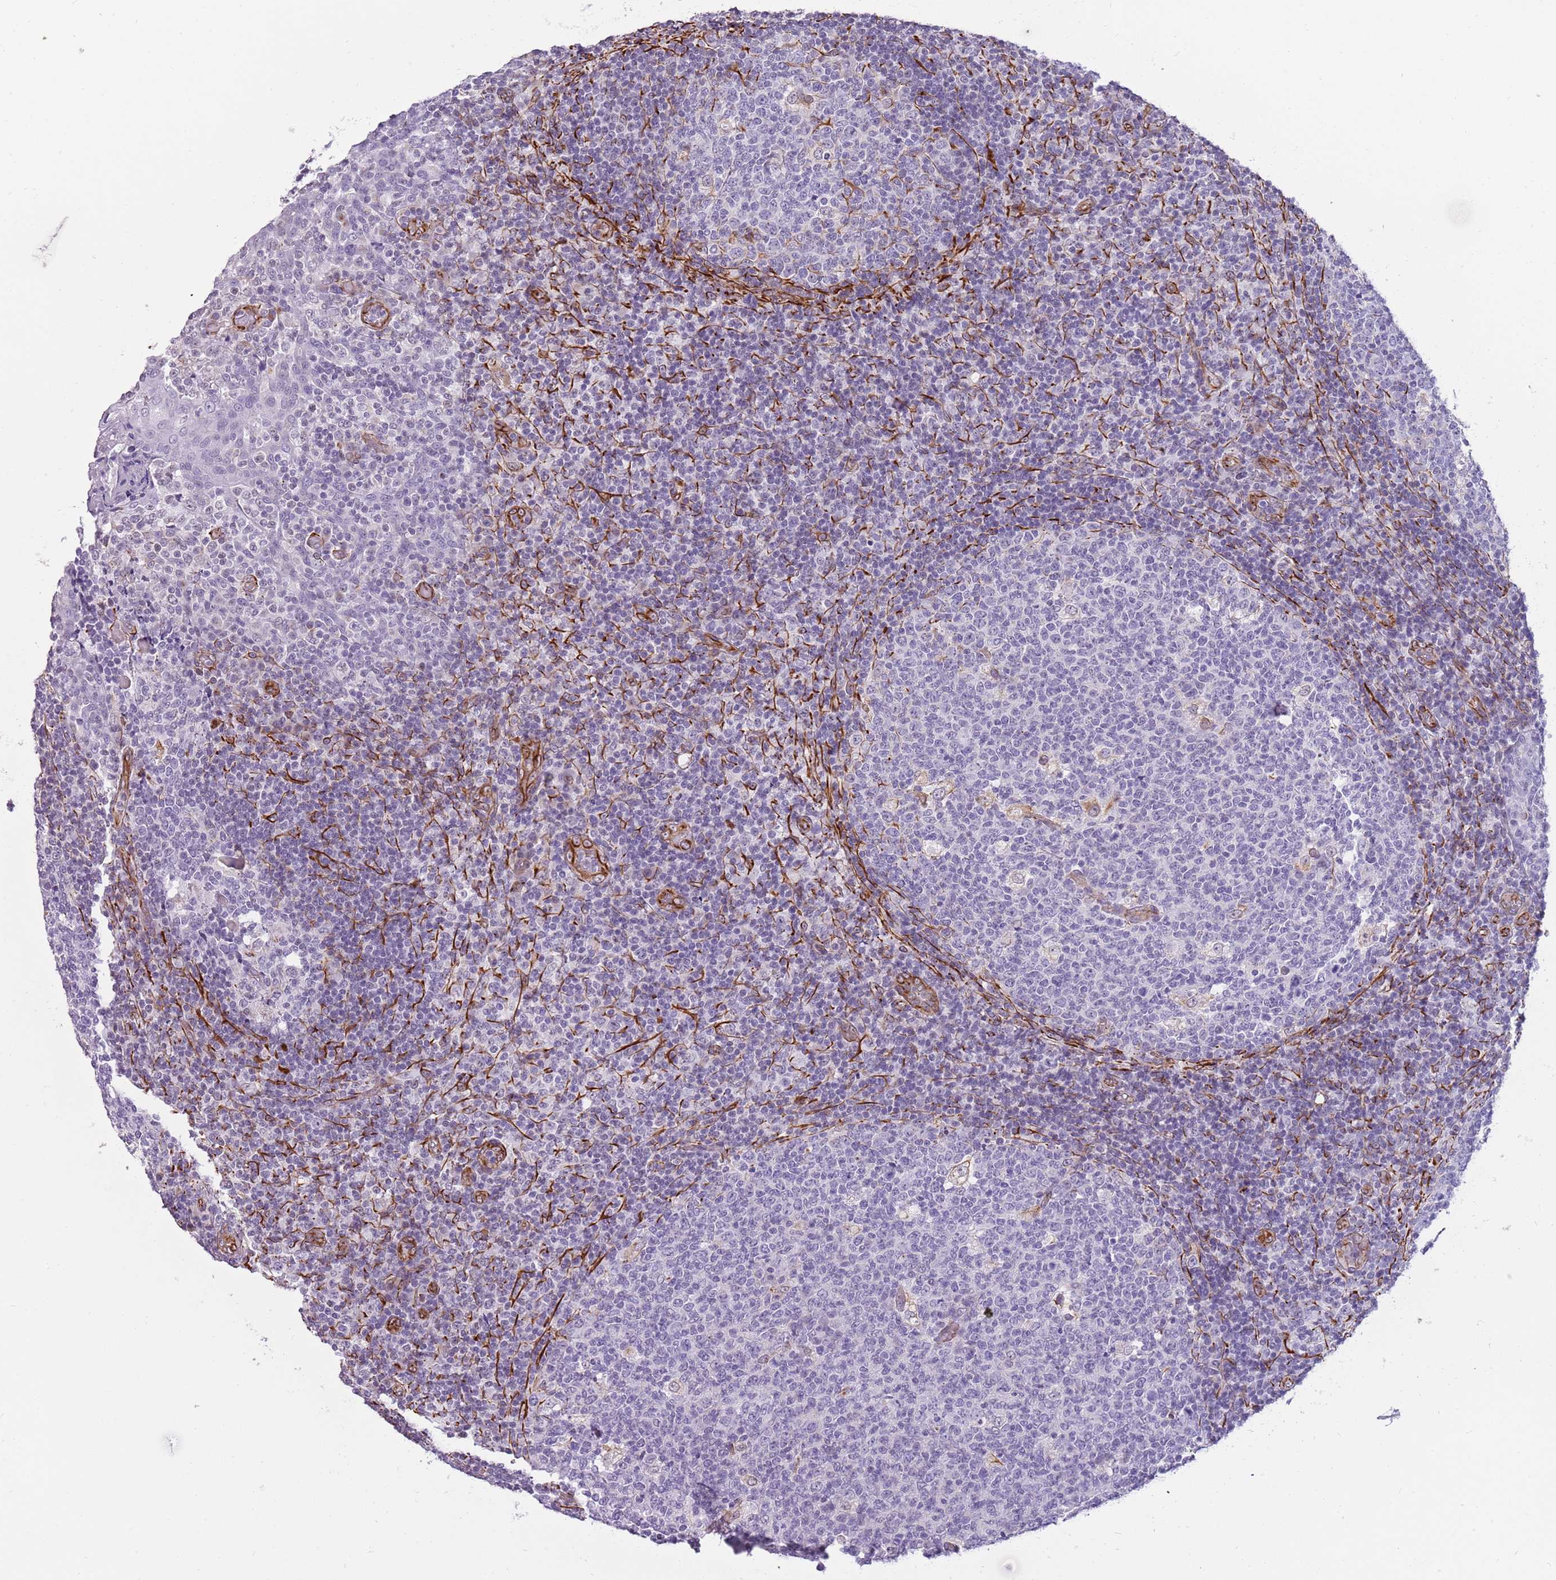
{"staining": {"intensity": "negative", "quantity": "none", "location": "none"}, "tissue": "tonsil", "cell_type": "Germinal center cells", "image_type": "normal", "snomed": [{"axis": "morphology", "description": "Normal tissue, NOS"}, {"axis": "topography", "description": "Tonsil"}], "caption": "The IHC image has no significant staining in germinal center cells of tonsil.", "gene": "ENSG00000271254", "patient": {"sex": "female", "age": 19}}